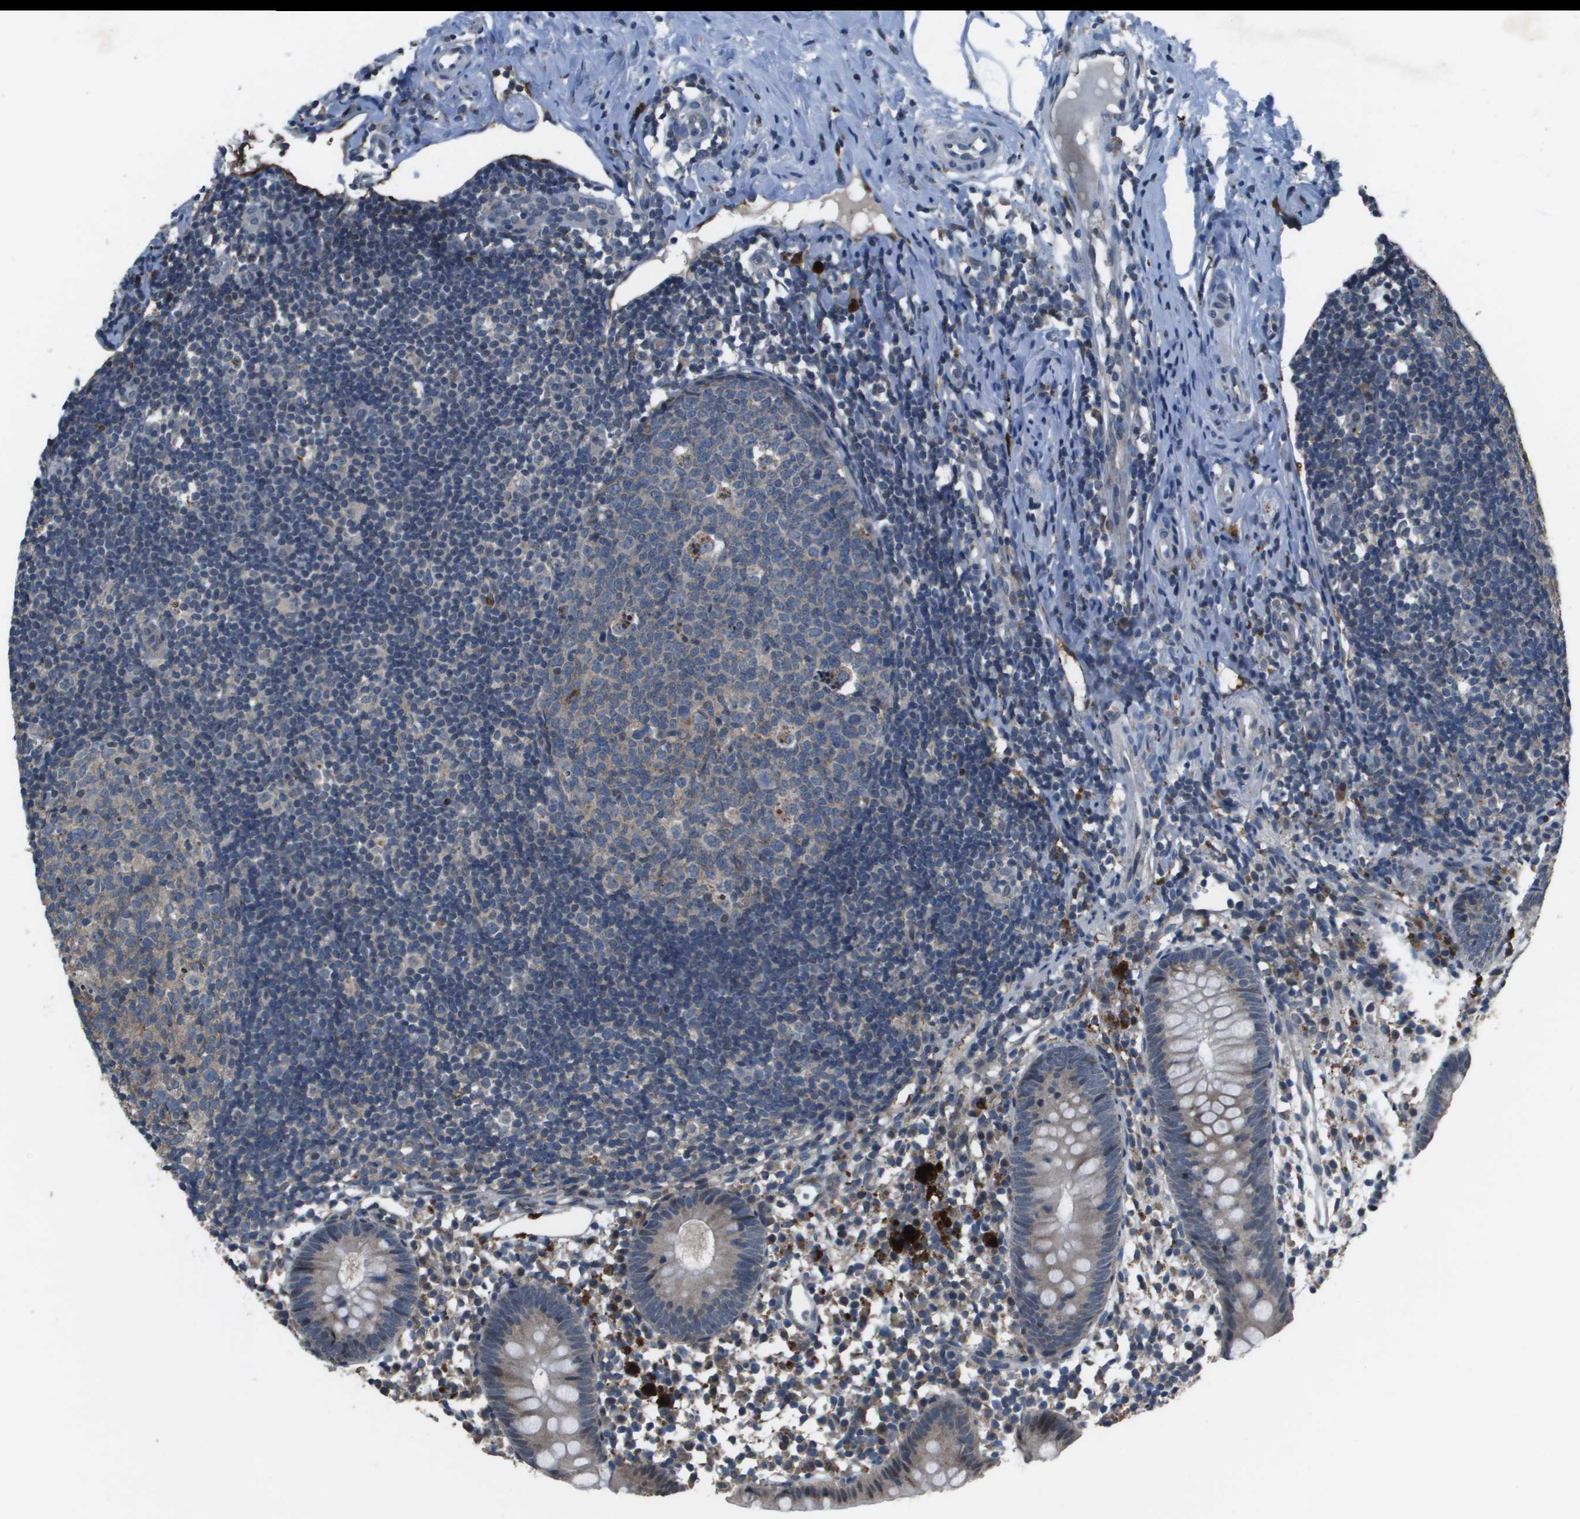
{"staining": {"intensity": "weak", "quantity": "<25%", "location": "cytoplasmic/membranous"}, "tissue": "appendix", "cell_type": "Glandular cells", "image_type": "normal", "snomed": [{"axis": "morphology", "description": "Normal tissue, NOS"}, {"axis": "topography", "description": "Appendix"}], "caption": "Glandular cells are negative for protein expression in benign human appendix. (Brightfield microscopy of DAB immunohistochemistry at high magnification).", "gene": "GOSR2", "patient": {"sex": "female", "age": 20}}